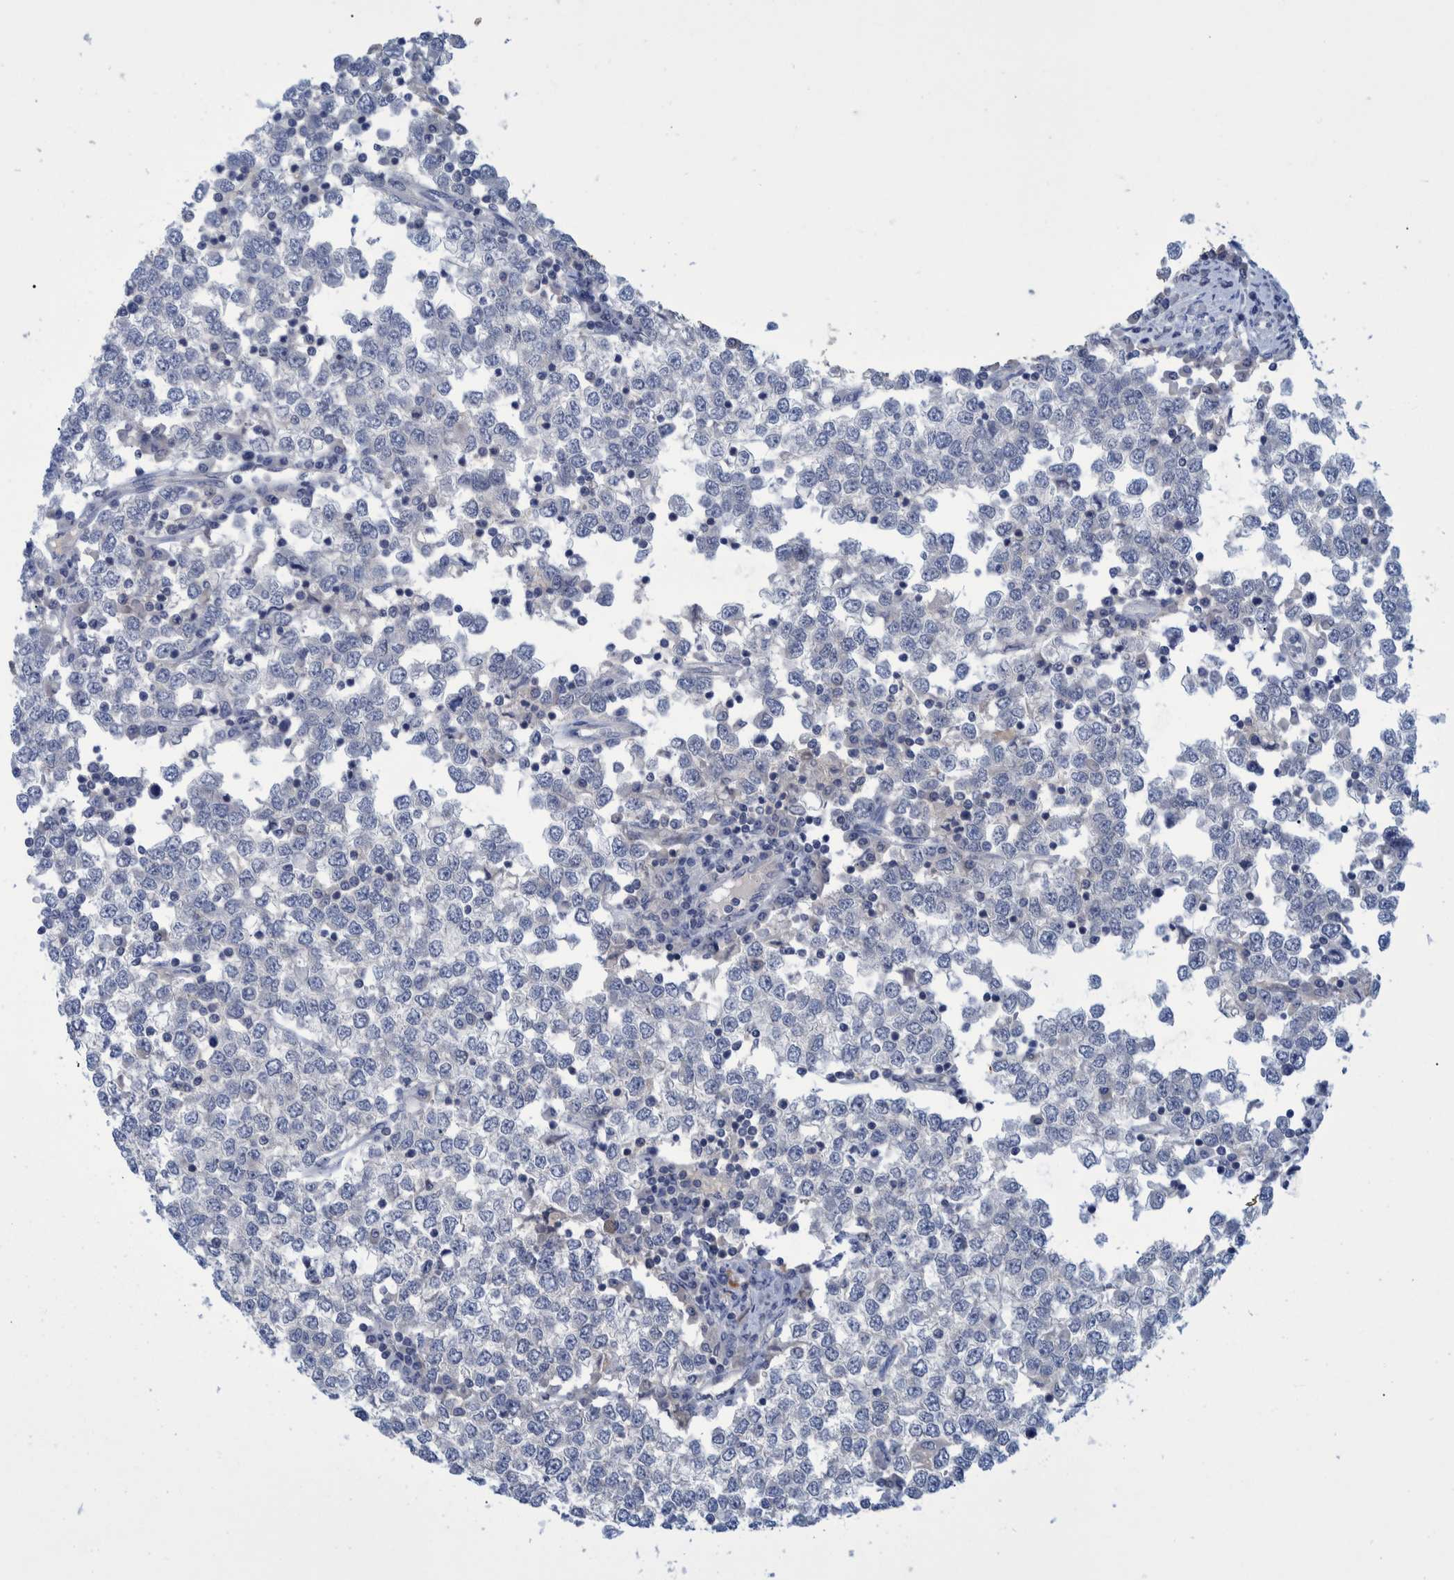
{"staining": {"intensity": "negative", "quantity": "none", "location": "none"}, "tissue": "testis cancer", "cell_type": "Tumor cells", "image_type": "cancer", "snomed": [{"axis": "morphology", "description": "Seminoma, NOS"}, {"axis": "topography", "description": "Testis"}], "caption": "There is no significant positivity in tumor cells of testis seminoma.", "gene": "PCYT2", "patient": {"sex": "male", "age": 65}}